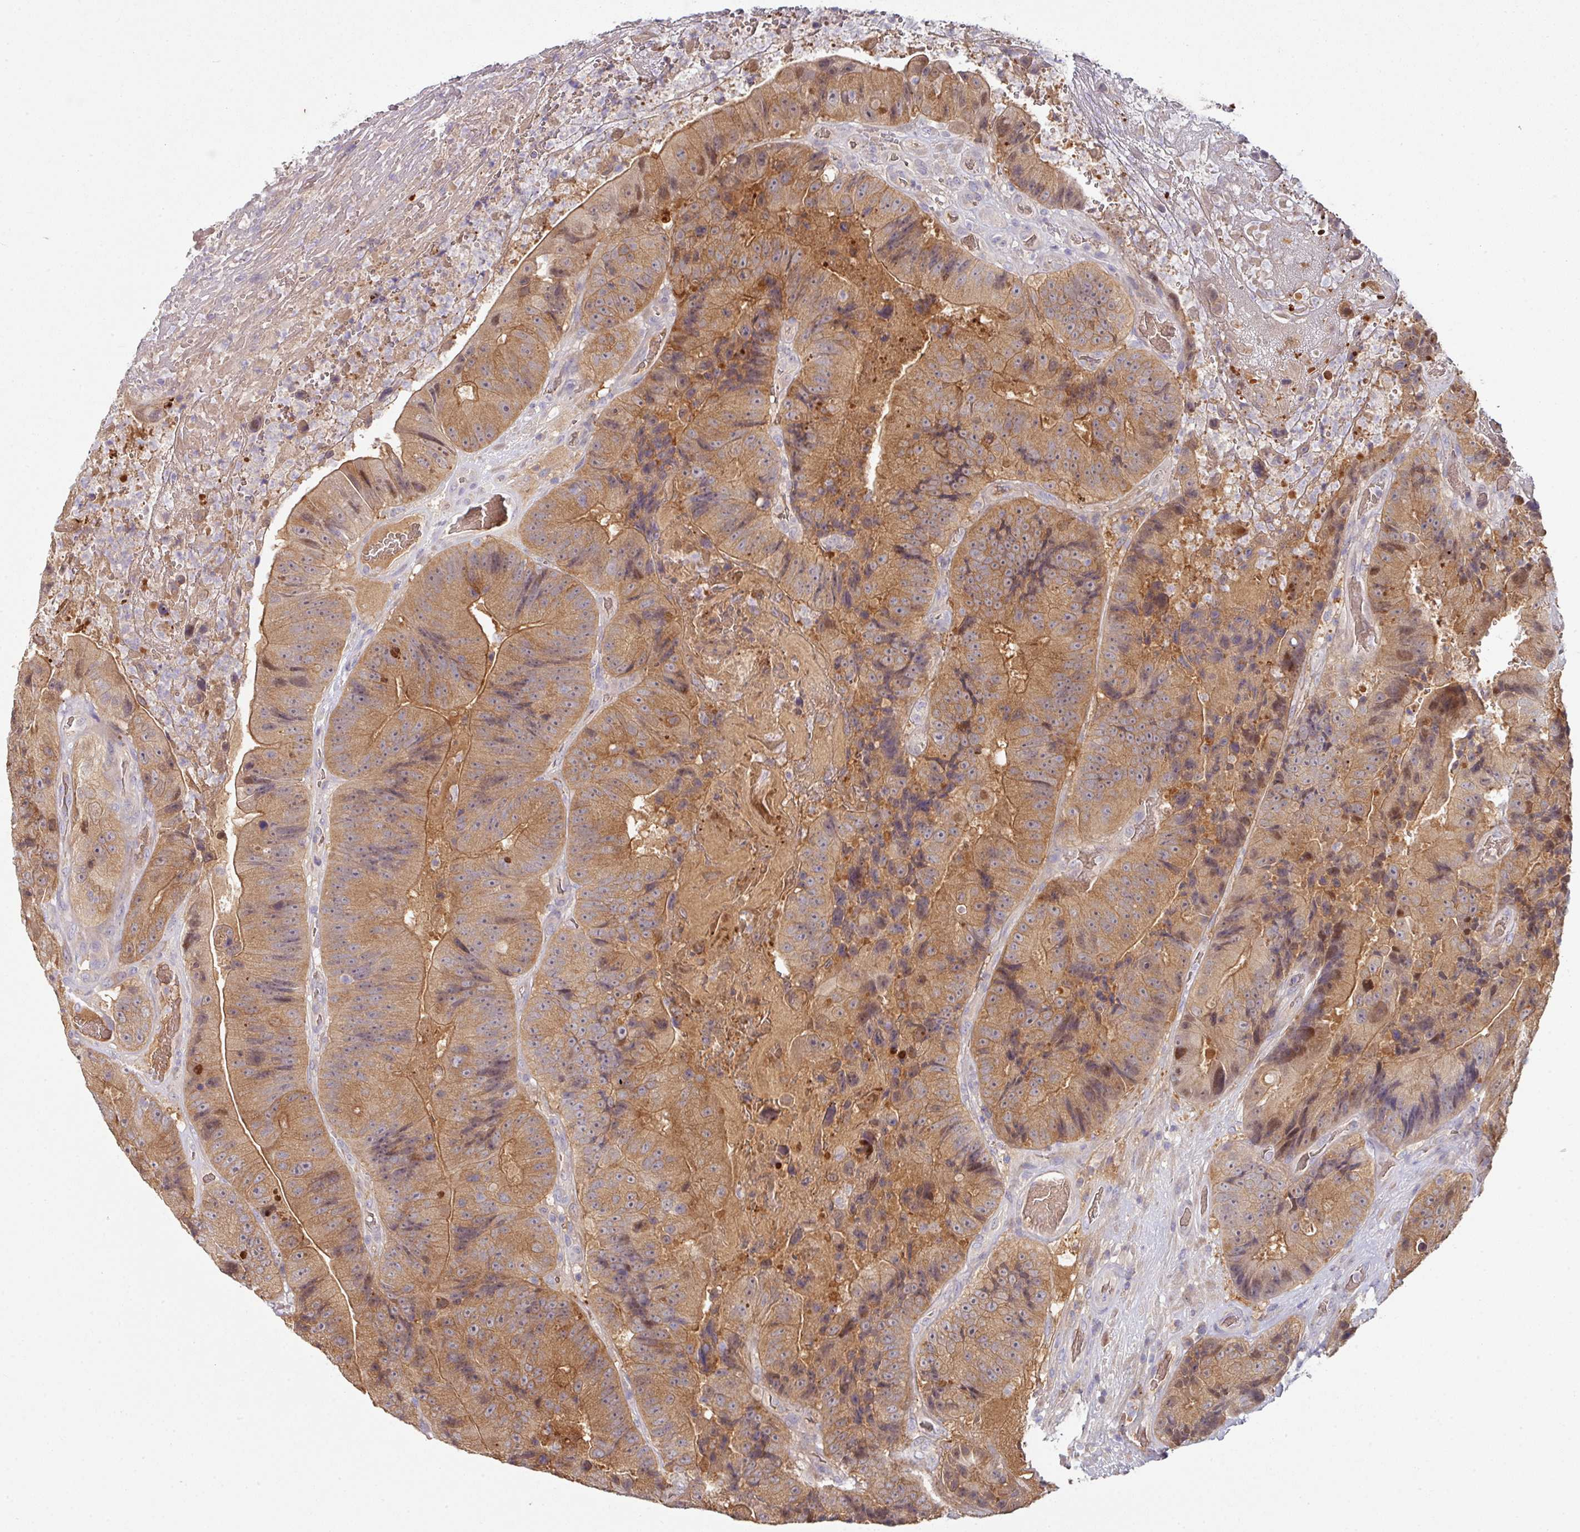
{"staining": {"intensity": "moderate", "quantity": ">75%", "location": "cytoplasmic/membranous"}, "tissue": "colorectal cancer", "cell_type": "Tumor cells", "image_type": "cancer", "snomed": [{"axis": "morphology", "description": "Adenocarcinoma, NOS"}, {"axis": "topography", "description": "Colon"}], "caption": "A brown stain labels moderate cytoplasmic/membranous staining of a protein in human adenocarcinoma (colorectal) tumor cells.", "gene": "SLAMF6", "patient": {"sex": "female", "age": 86}}